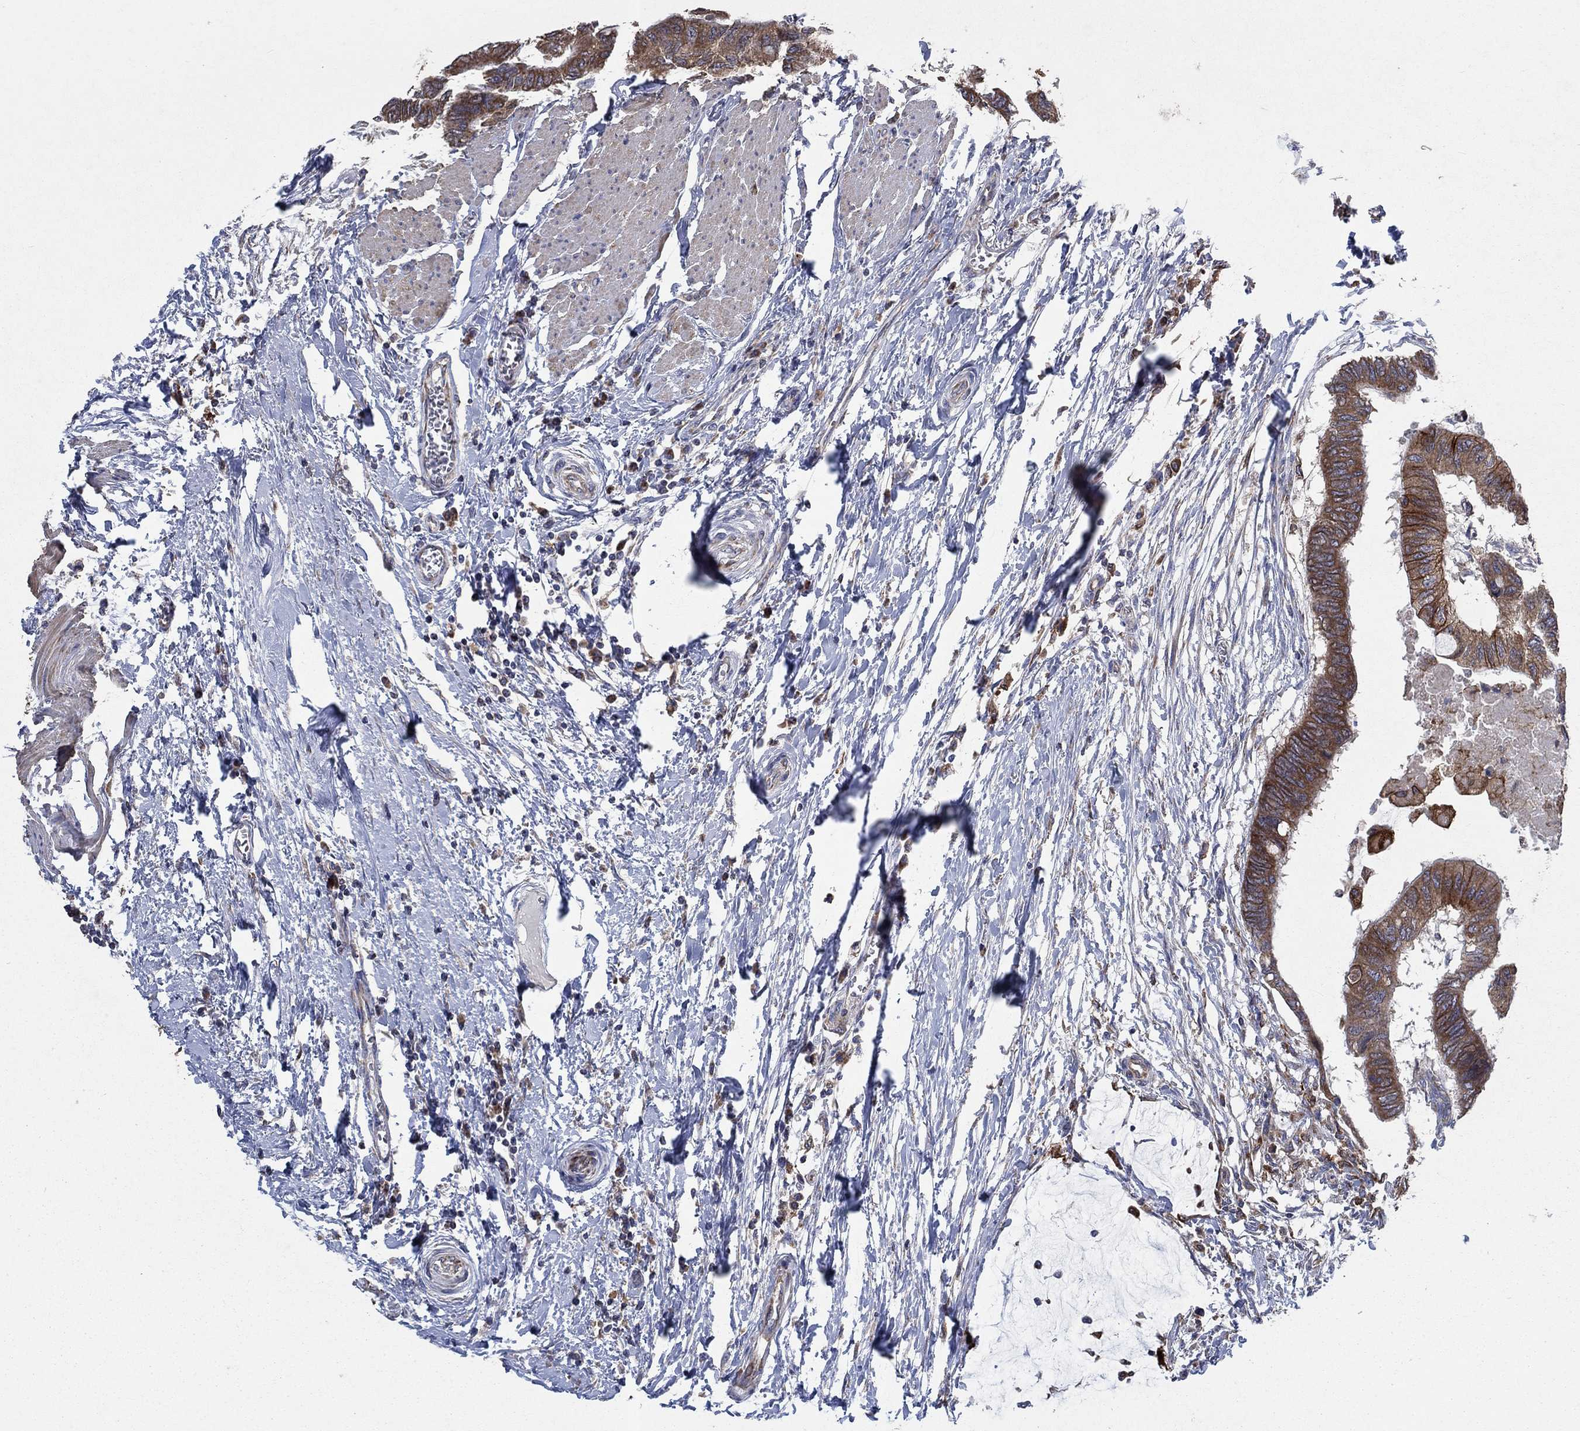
{"staining": {"intensity": "moderate", "quantity": ">75%", "location": "cytoplasmic/membranous"}, "tissue": "colorectal cancer", "cell_type": "Tumor cells", "image_type": "cancer", "snomed": [{"axis": "morphology", "description": "Normal tissue, NOS"}, {"axis": "morphology", "description": "Adenocarcinoma, NOS"}, {"axis": "topography", "description": "Rectum"}, {"axis": "topography", "description": "Peripheral nerve tissue"}], "caption": "Colorectal cancer stained for a protein (brown) demonstrates moderate cytoplasmic/membranous positive staining in about >75% of tumor cells.", "gene": "NCEH1", "patient": {"sex": "male", "age": 92}}